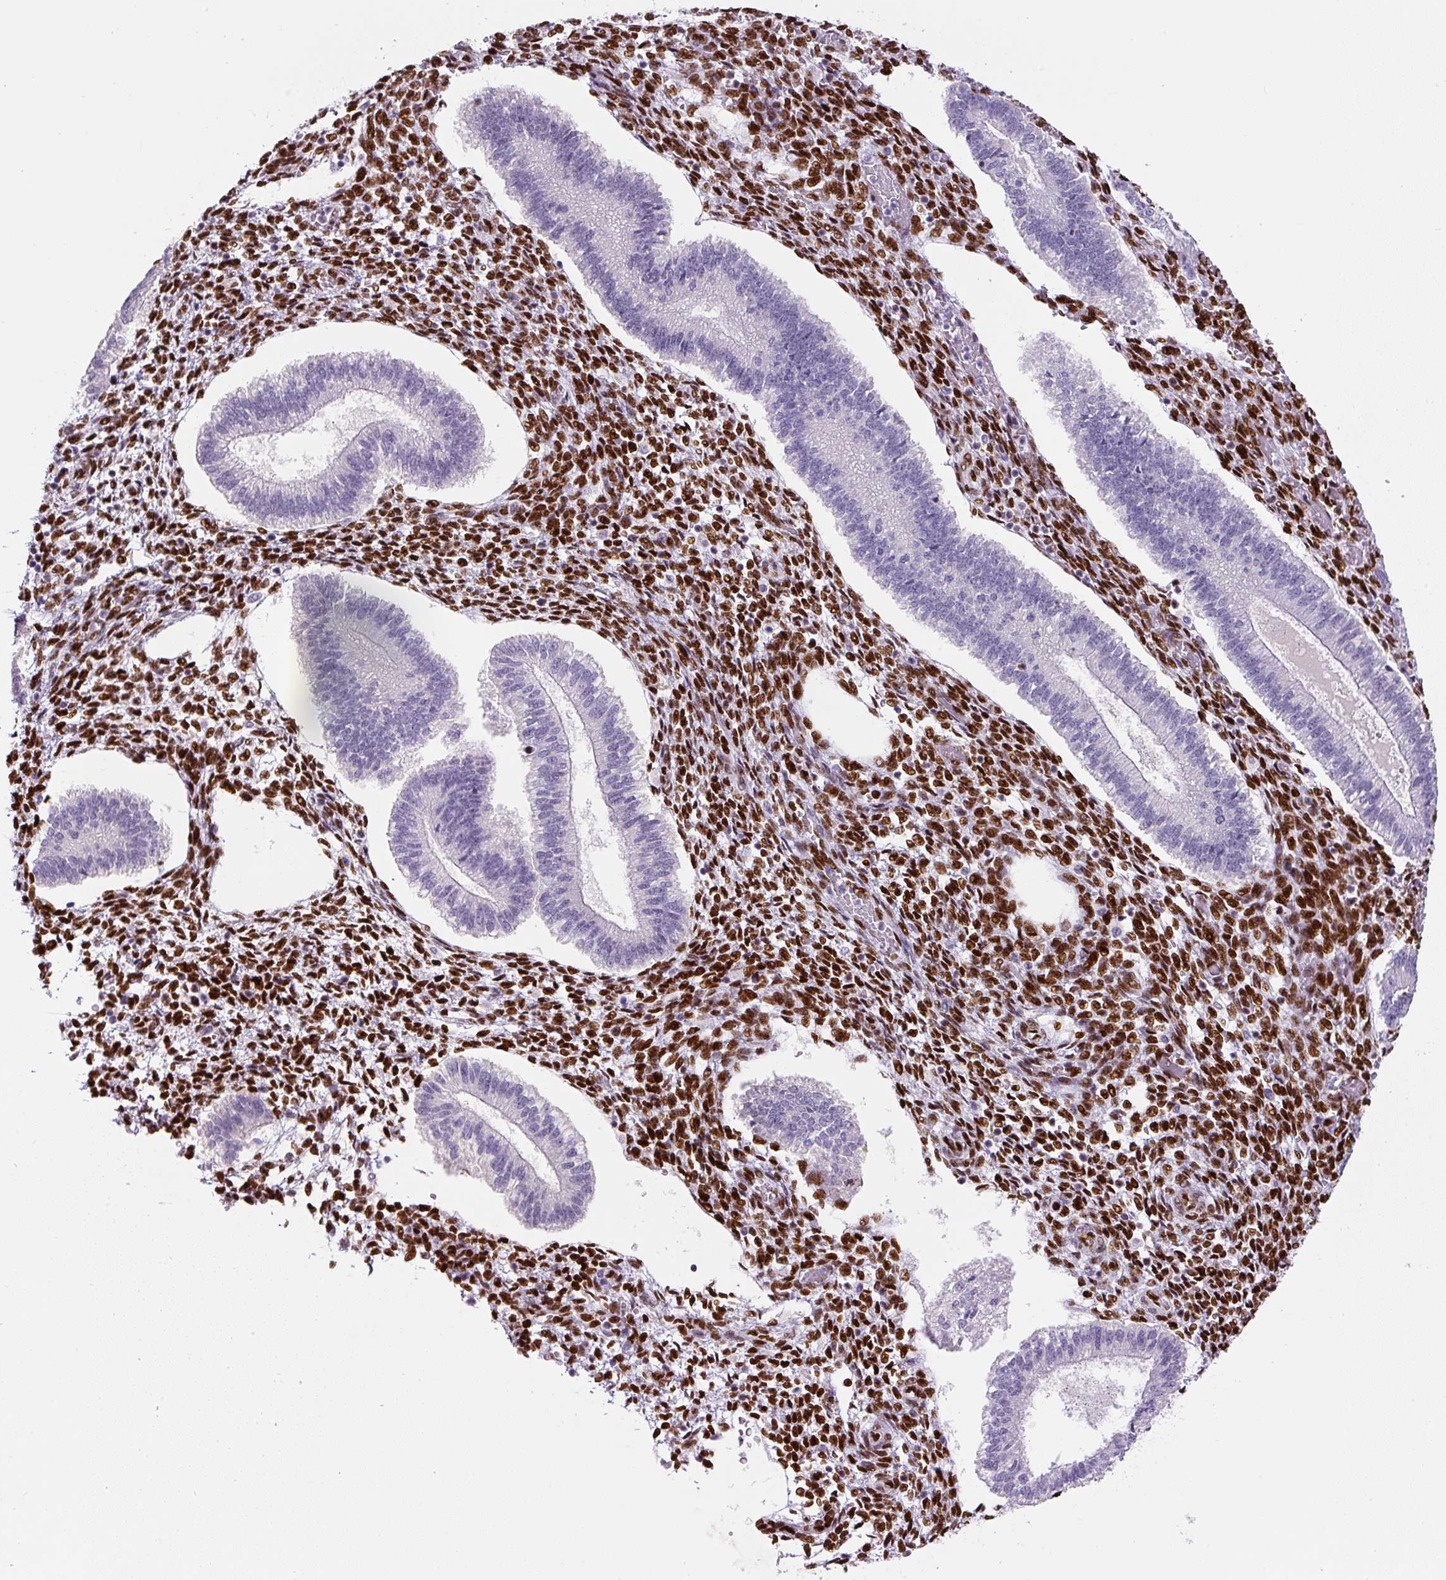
{"staining": {"intensity": "strong", "quantity": ">75%", "location": "nuclear"}, "tissue": "endometrium", "cell_type": "Cells in endometrial stroma", "image_type": "normal", "snomed": [{"axis": "morphology", "description": "Normal tissue, NOS"}, {"axis": "topography", "description": "Endometrium"}], "caption": "Immunohistochemical staining of normal endometrium demonstrates high levels of strong nuclear positivity in approximately >75% of cells in endometrial stroma.", "gene": "ZEB1", "patient": {"sex": "female", "age": 25}}